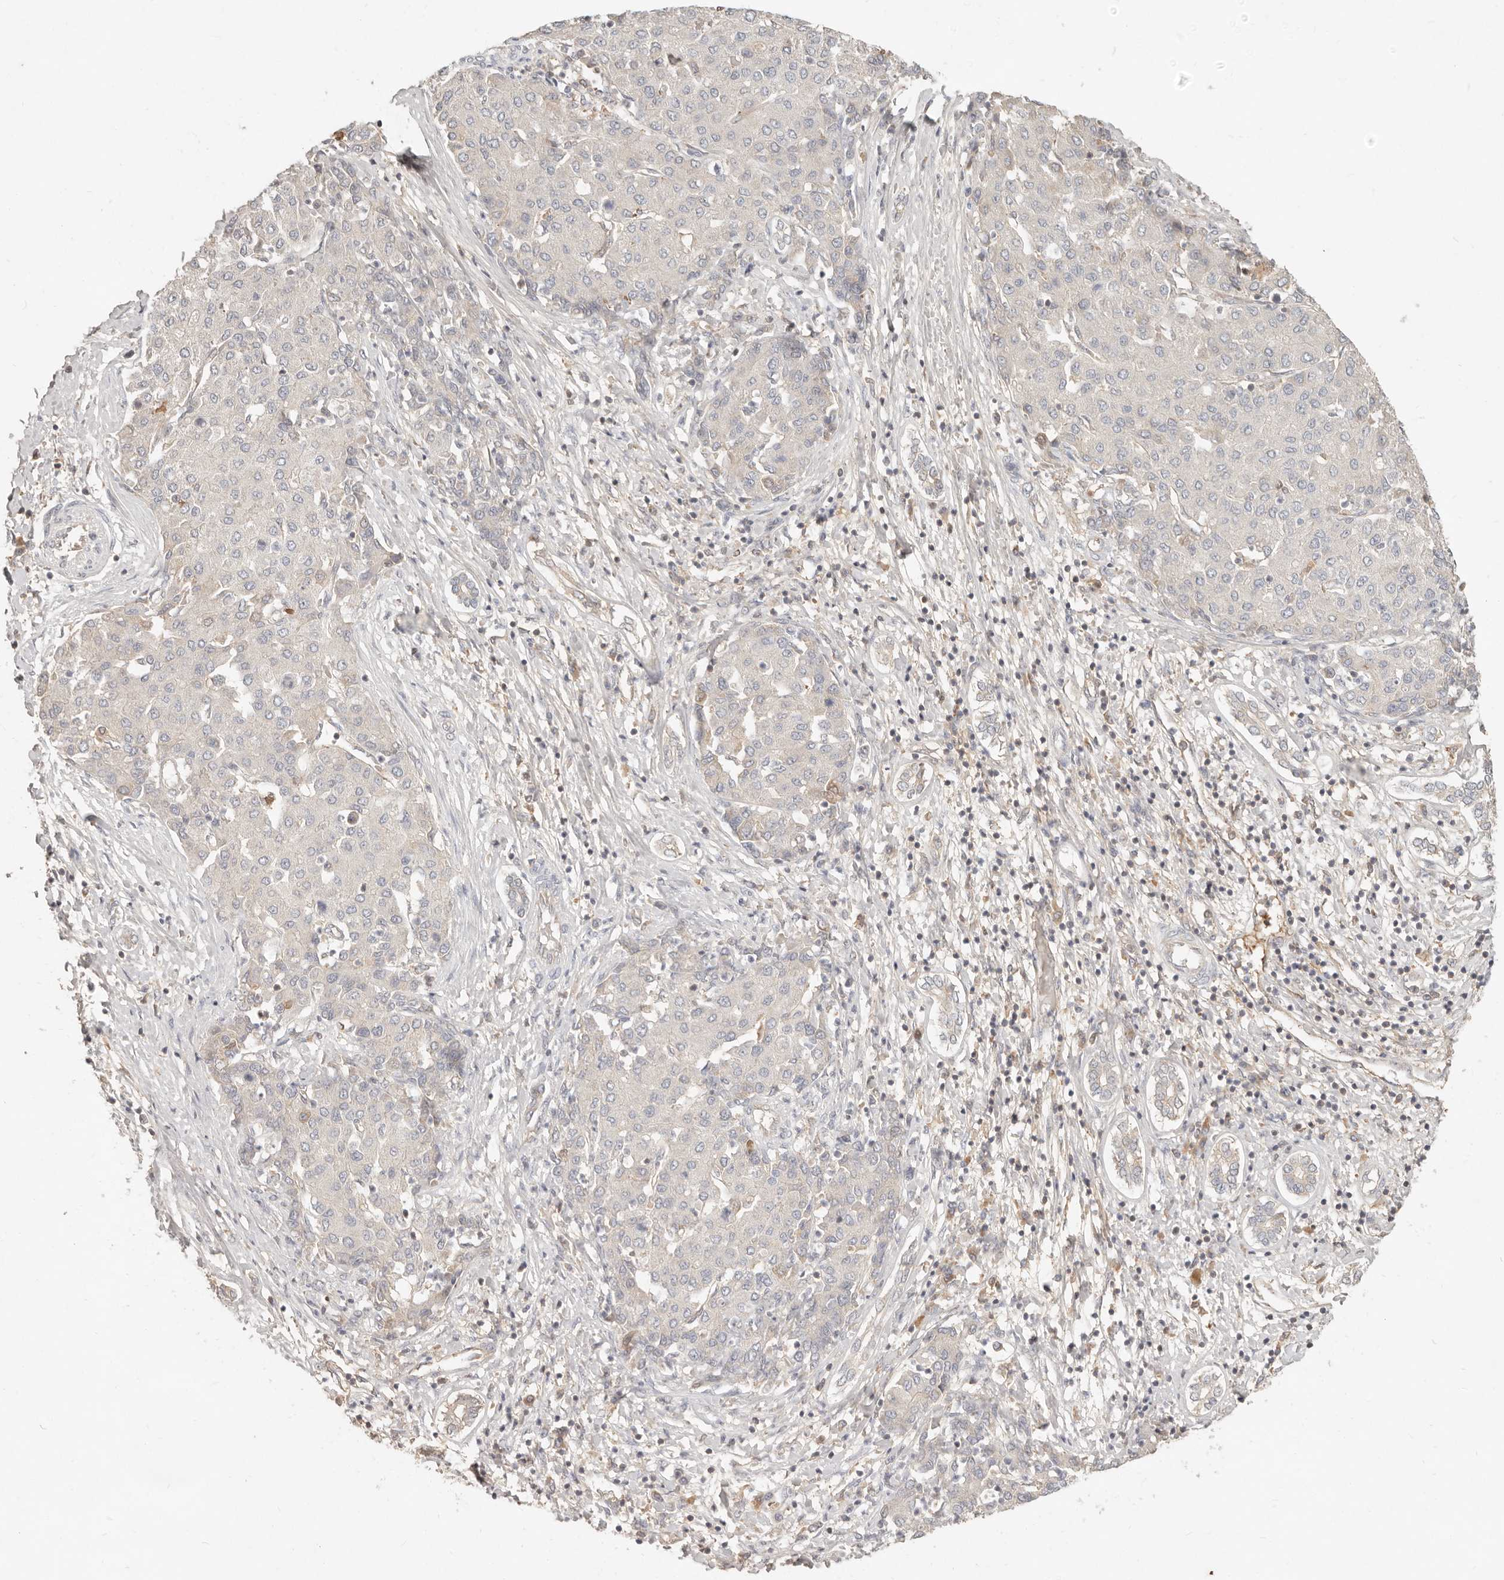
{"staining": {"intensity": "negative", "quantity": "none", "location": "none"}, "tissue": "liver cancer", "cell_type": "Tumor cells", "image_type": "cancer", "snomed": [{"axis": "morphology", "description": "Carcinoma, Hepatocellular, NOS"}, {"axis": "topography", "description": "Liver"}], "caption": "A photomicrograph of liver cancer stained for a protein shows no brown staining in tumor cells.", "gene": "NECAP2", "patient": {"sex": "male", "age": 65}}